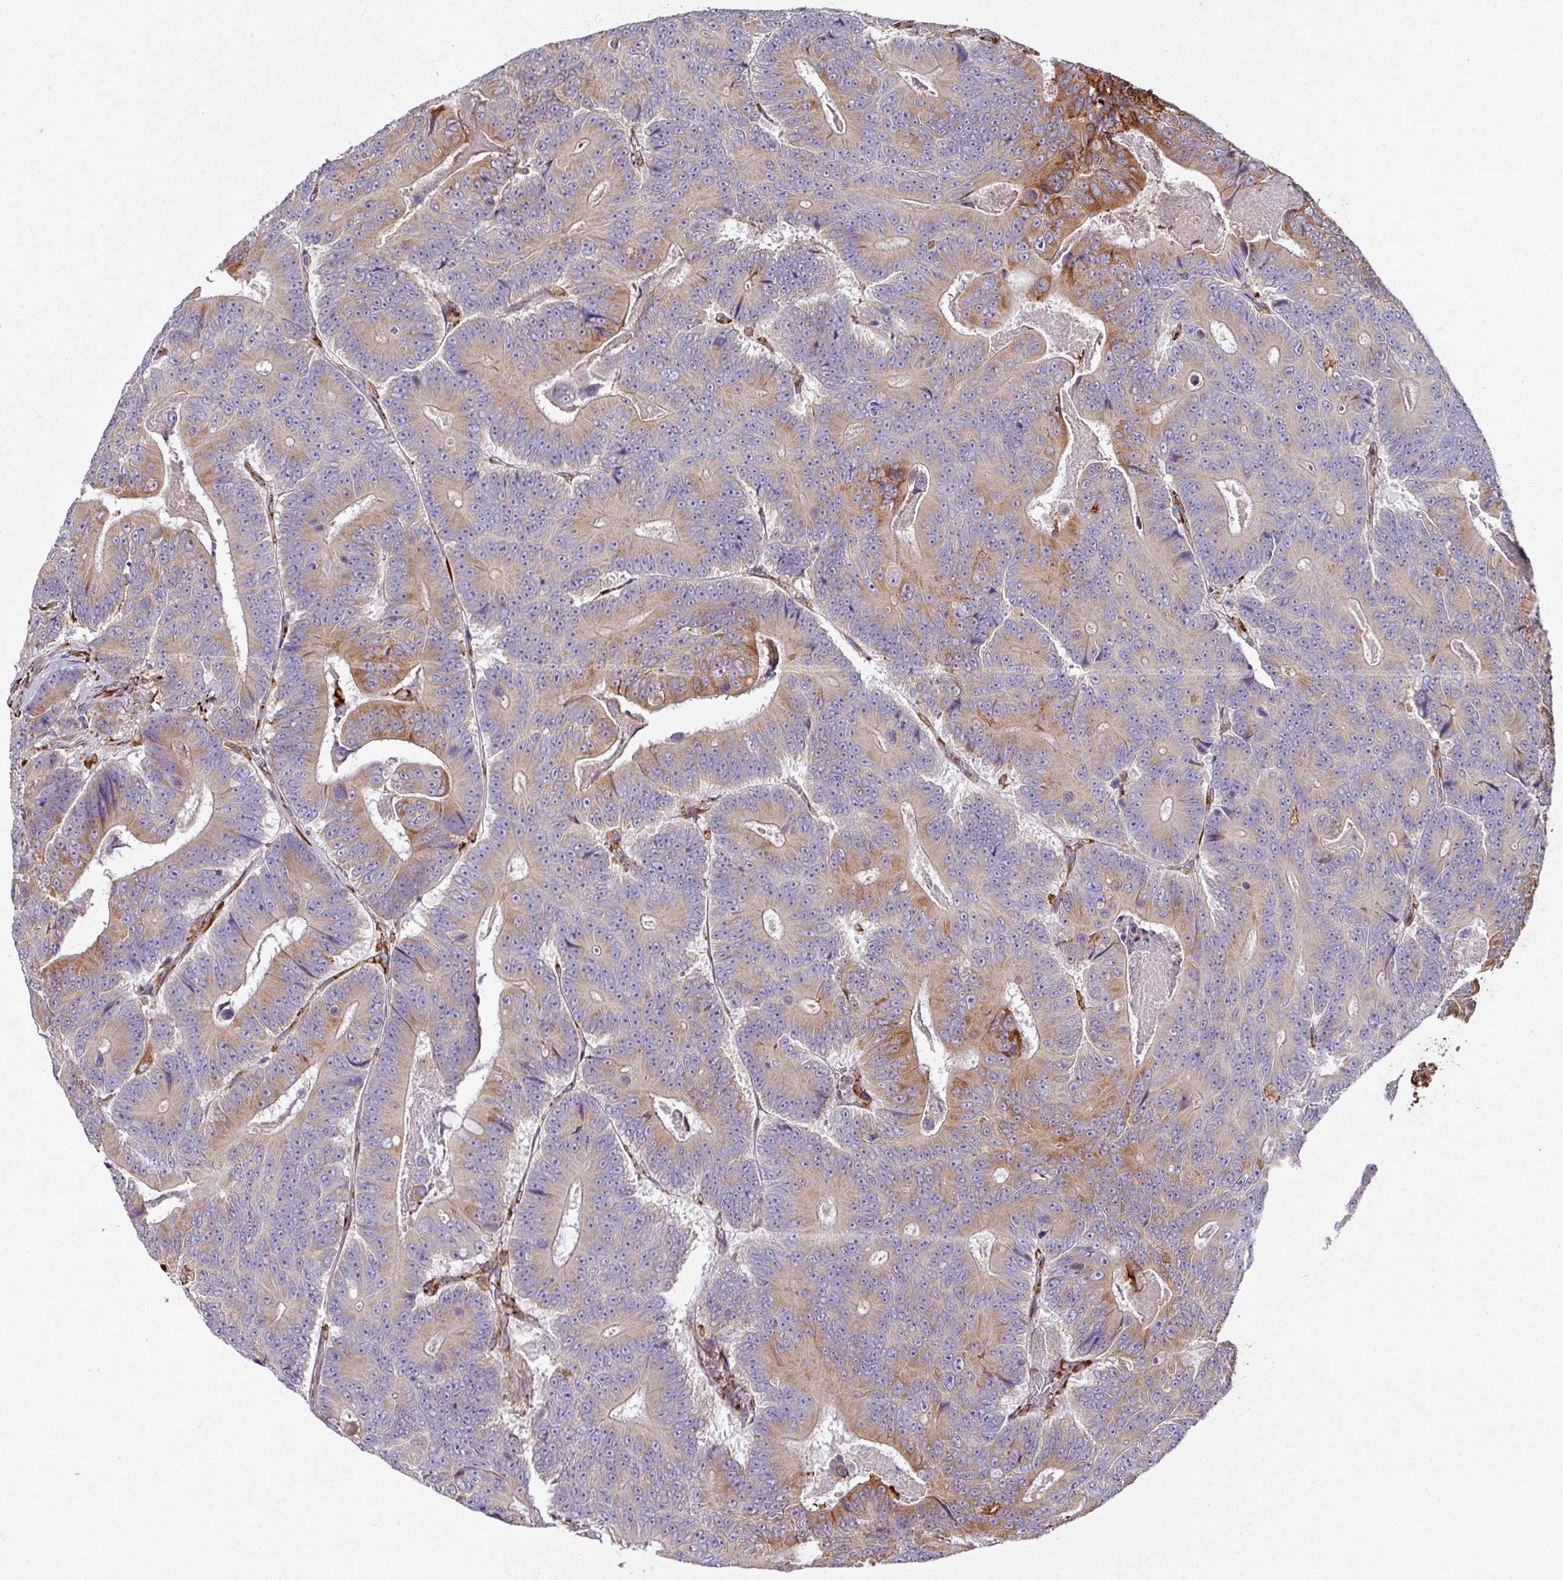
{"staining": {"intensity": "strong", "quantity": "<25%", "location": "cytoplasmic/membranous"}, "tissue": "colorectal cancer", "cell_type": "Tumor cells", "image_type": "cancer", "snomed": [{"axis": "morphology", "description": "Adenocarcinoma, NOS"}, {"axis": "topography", "description": "Colon"}], "caption": "Colorectal adenocarcinoma stained with DAB (3,3'-diaminobenzidine) IHC shows medium levels of strong cytoplasmic/membranous positivity in about <25% of tumor cells.", "gene": "ZNF268", "patient": {"sex": "male", "age": 83}}